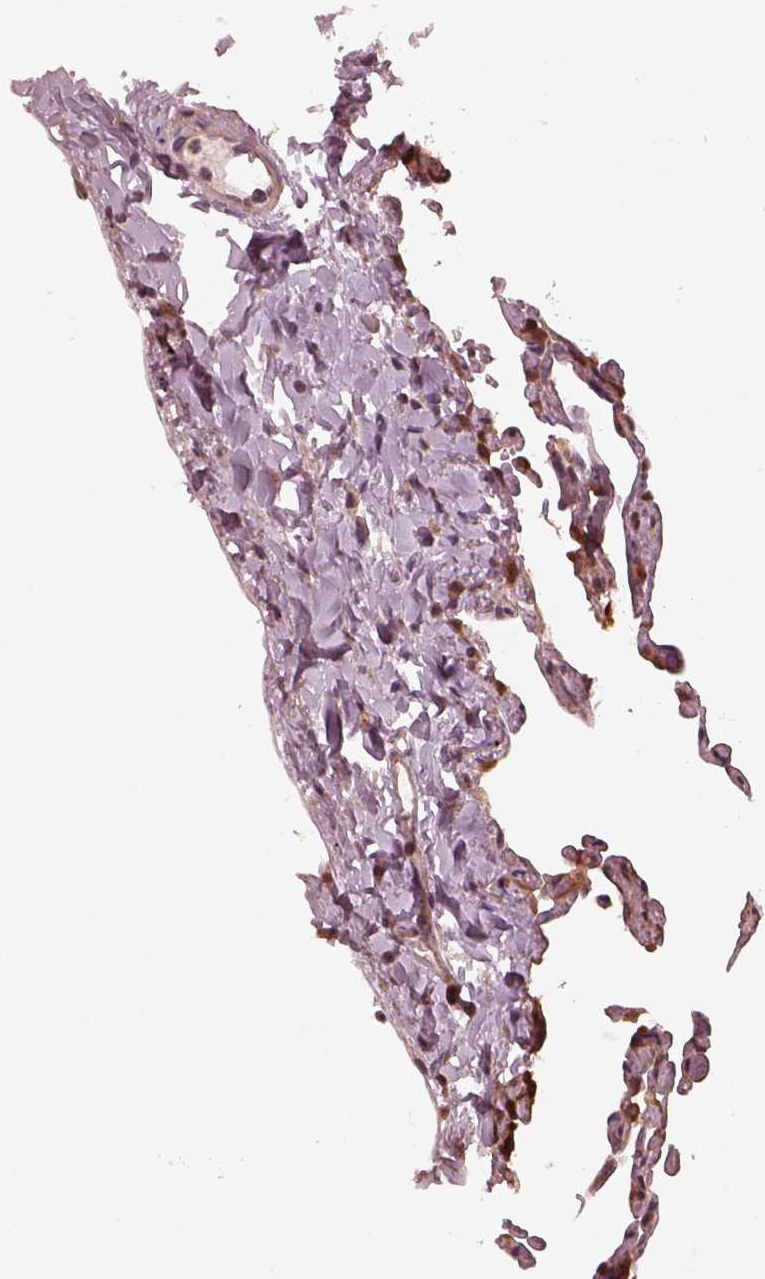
{"staining": {"intensity": "weak", "quantity": "<25%", "location": "cytoplasmic/membranous"}, "tissue": "lung", "cell_type": "Alveolar cells", "image_type": "normal", "snomed": [{"axis": "morphology", "description": "Normal tissue, NOS"}, {"axis": "topography", "description": "Lung"}], "caption": "Alveolar cells show no significant protein staining in benign lung. (Stains: DAB (3,3'-diaminobenzidine) IHC with hematoxylin counter stain, Microscopy: brightfield microscopy at high magnification).", "gene": "SLC25A46", "patient": {"sex": "female", "age": 57}}